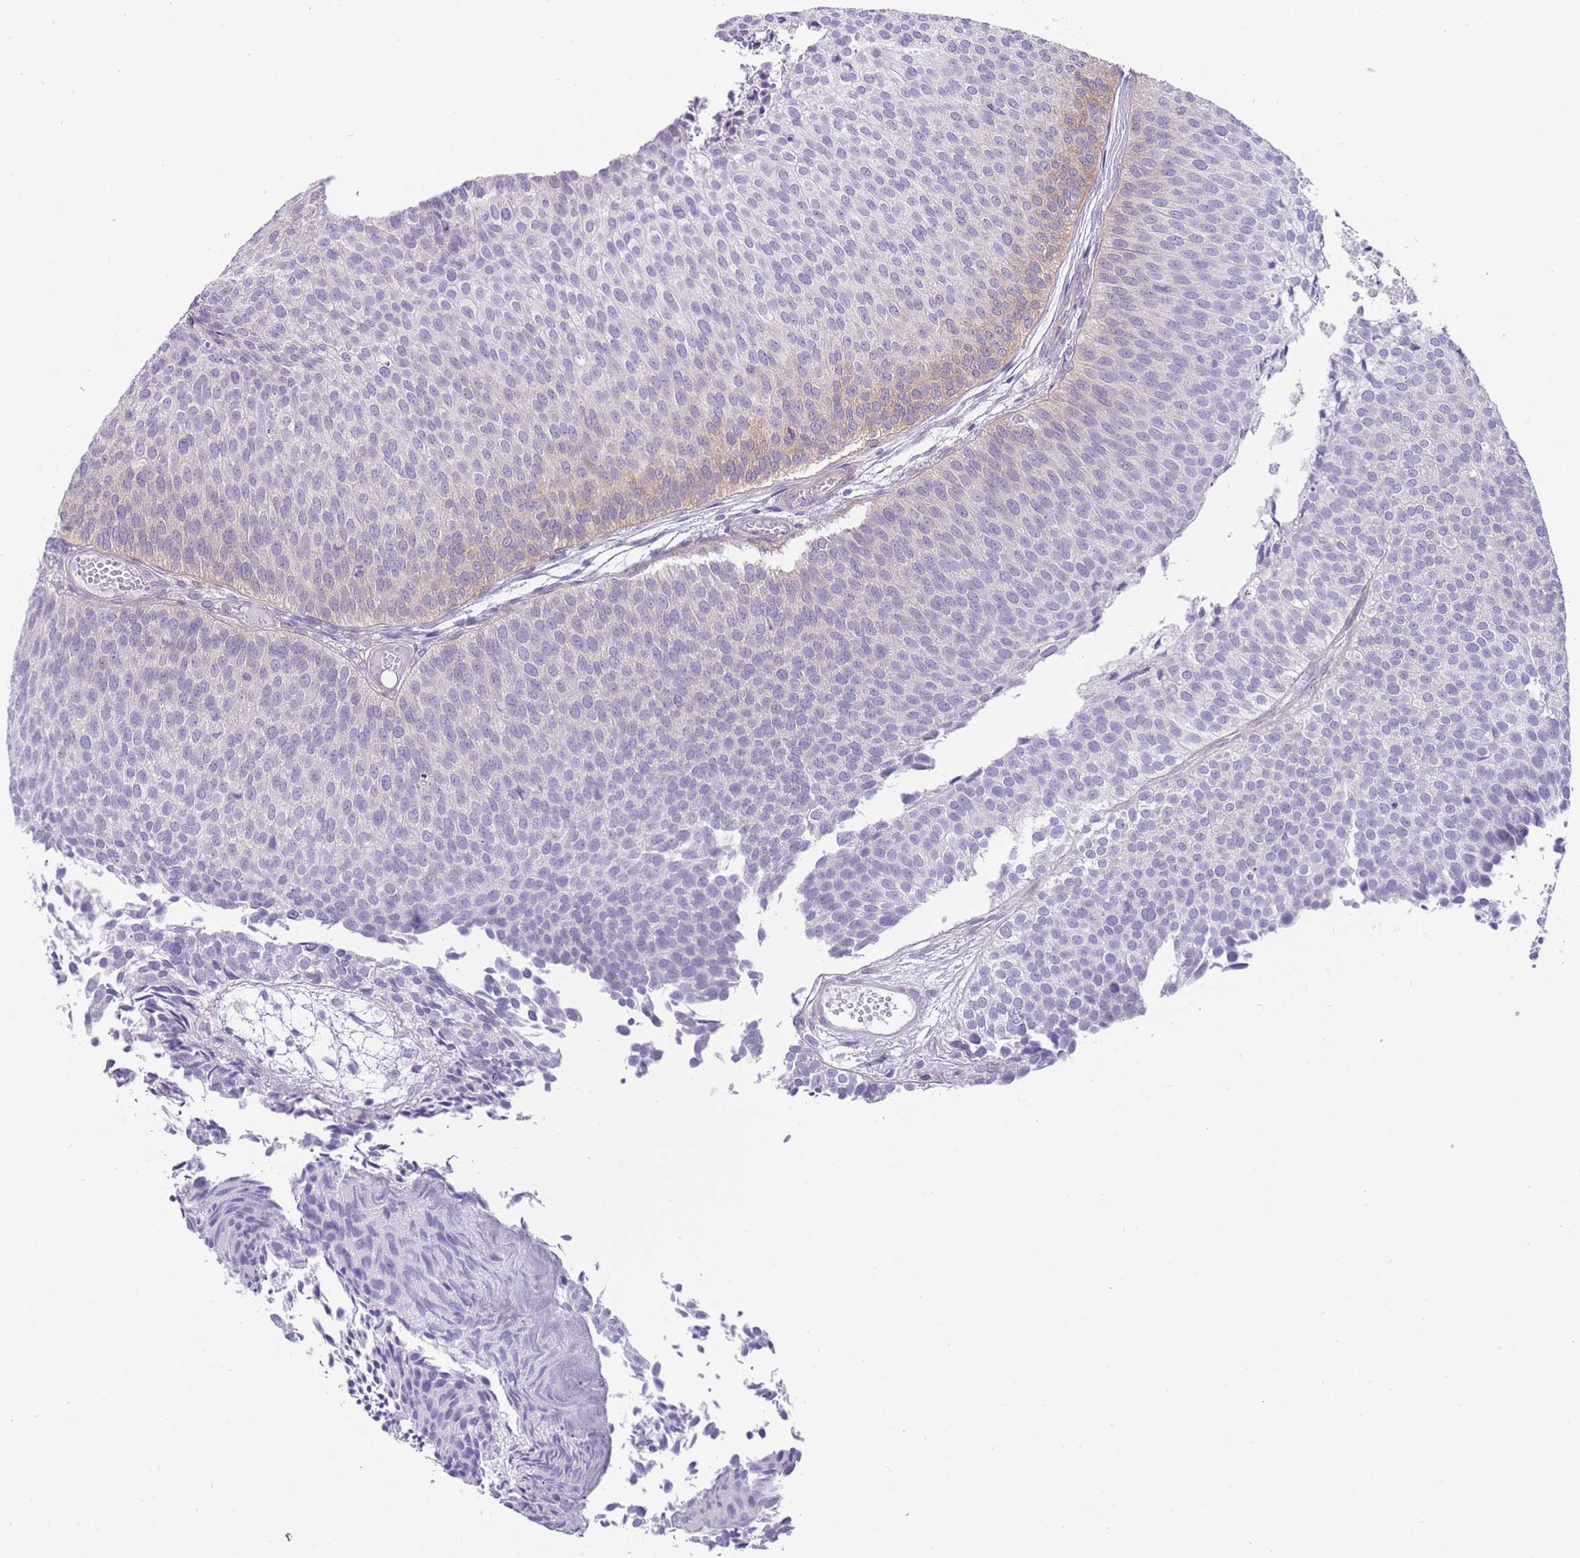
{"staining": {"intensity": "weak", "quantity": "<25%", "location": "cytoplasmic/membranous"}, "tissue": "urothelial cancer", "cell_type": "Tumor cells", "image_type": "cancer", "snomed": [{"axis": "morphology", "description": "Urothelial carcinoma, Low grade"}, {"axis": "topography", "description": "Urinary bladder"}], "caption": "An IHC photomicrograph of urothelial cancer is shown. There is no staining in tumor cells of urothelial cancer. (DAB immunohistochemistry, high magnification).", "gene": "OR11H12", "patient": {"sex": "male", "age": 84}}